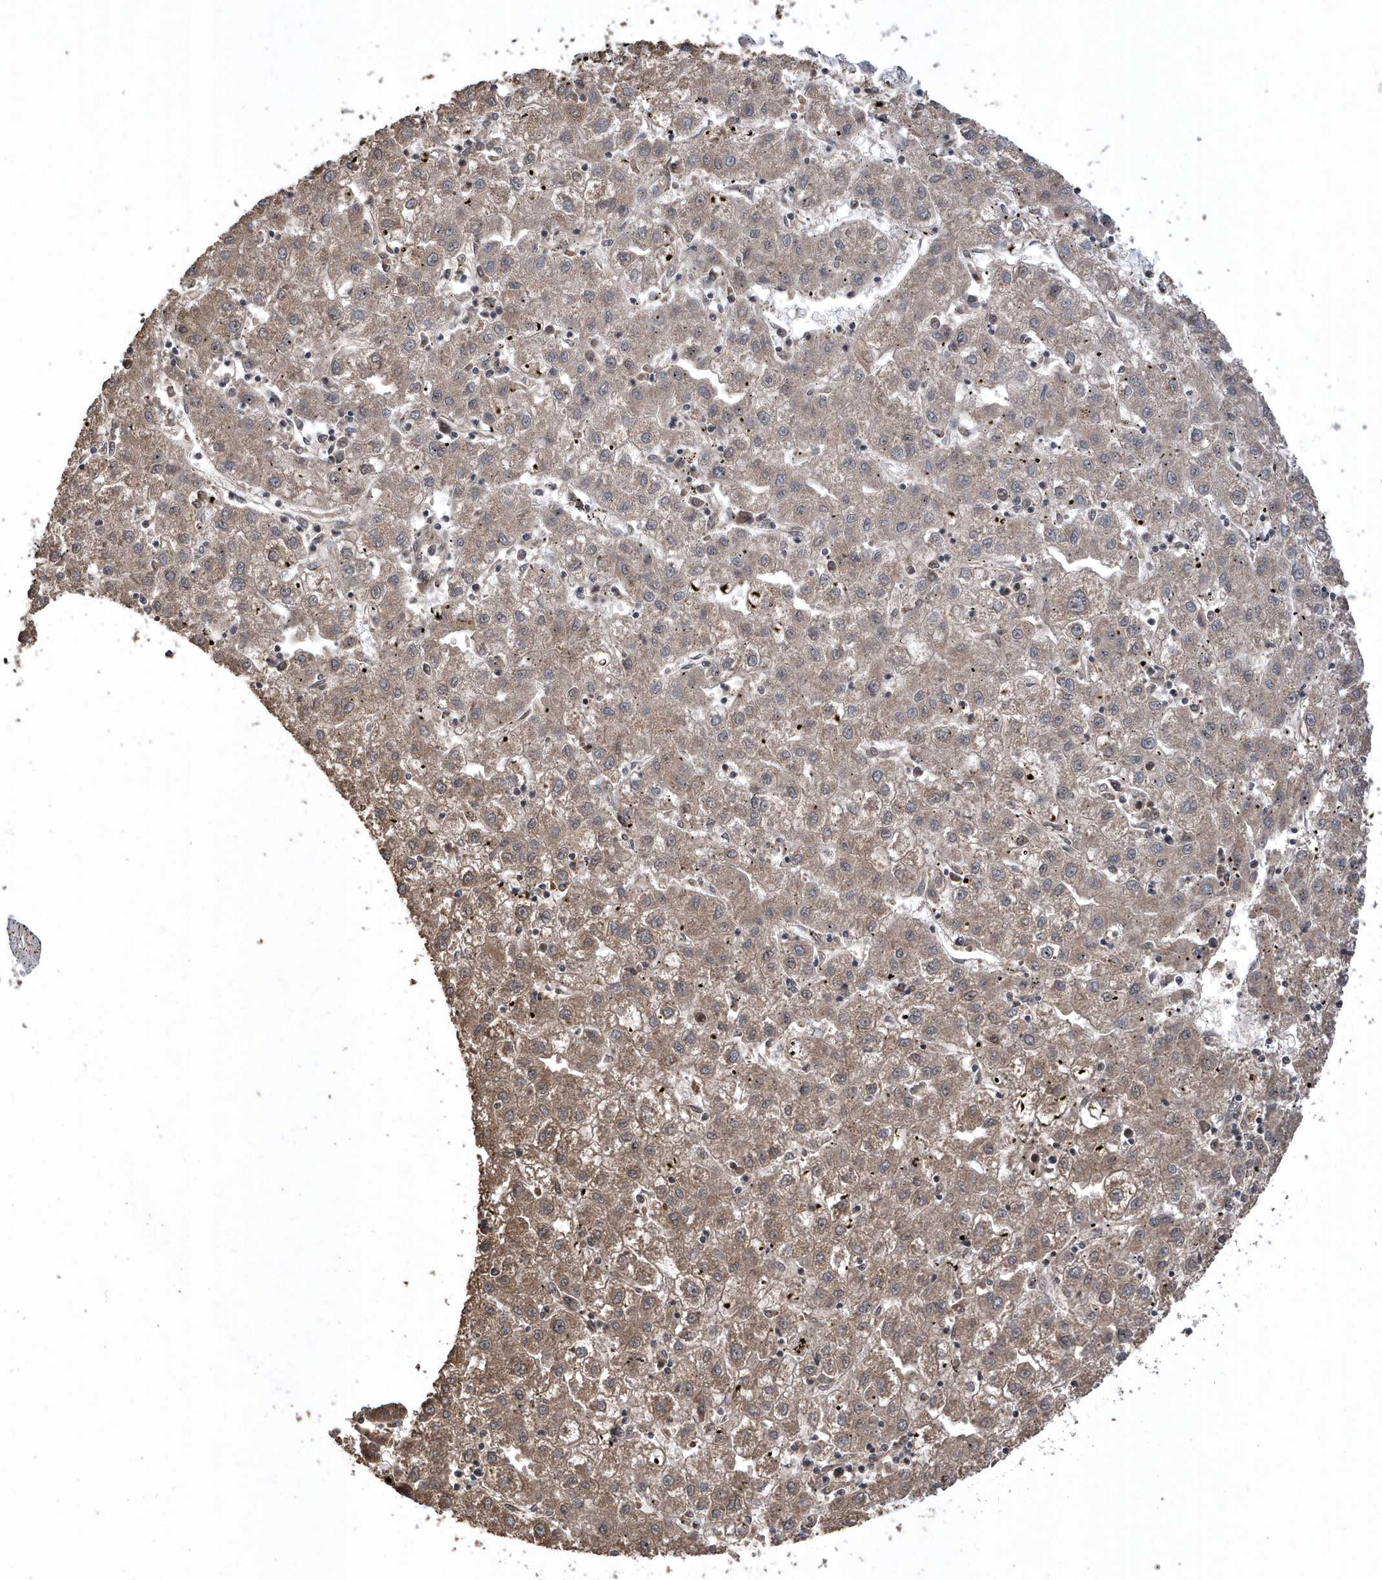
{"staining": {"intensity": "weak", "quantity": "25%-75%", "location": "cytoplasmic/membranous"}, "tissue": "liver cancer", "cell_type": "Tumor cells", "image_type": "cancer", "snomed": [{"axis": "morphology", "description": "Carcinoma, Hepatocellular, NOS"}, {"axis": "topography", "description": "Liver"}], "caption": "A brown stain highlights weak cytoplasmic/membranous expression of a protein in liver cancer (hepatocellular carcinoma) tumor cells.", "gene": "INTS12", "patient": {"sex": "male", "age": 72}}